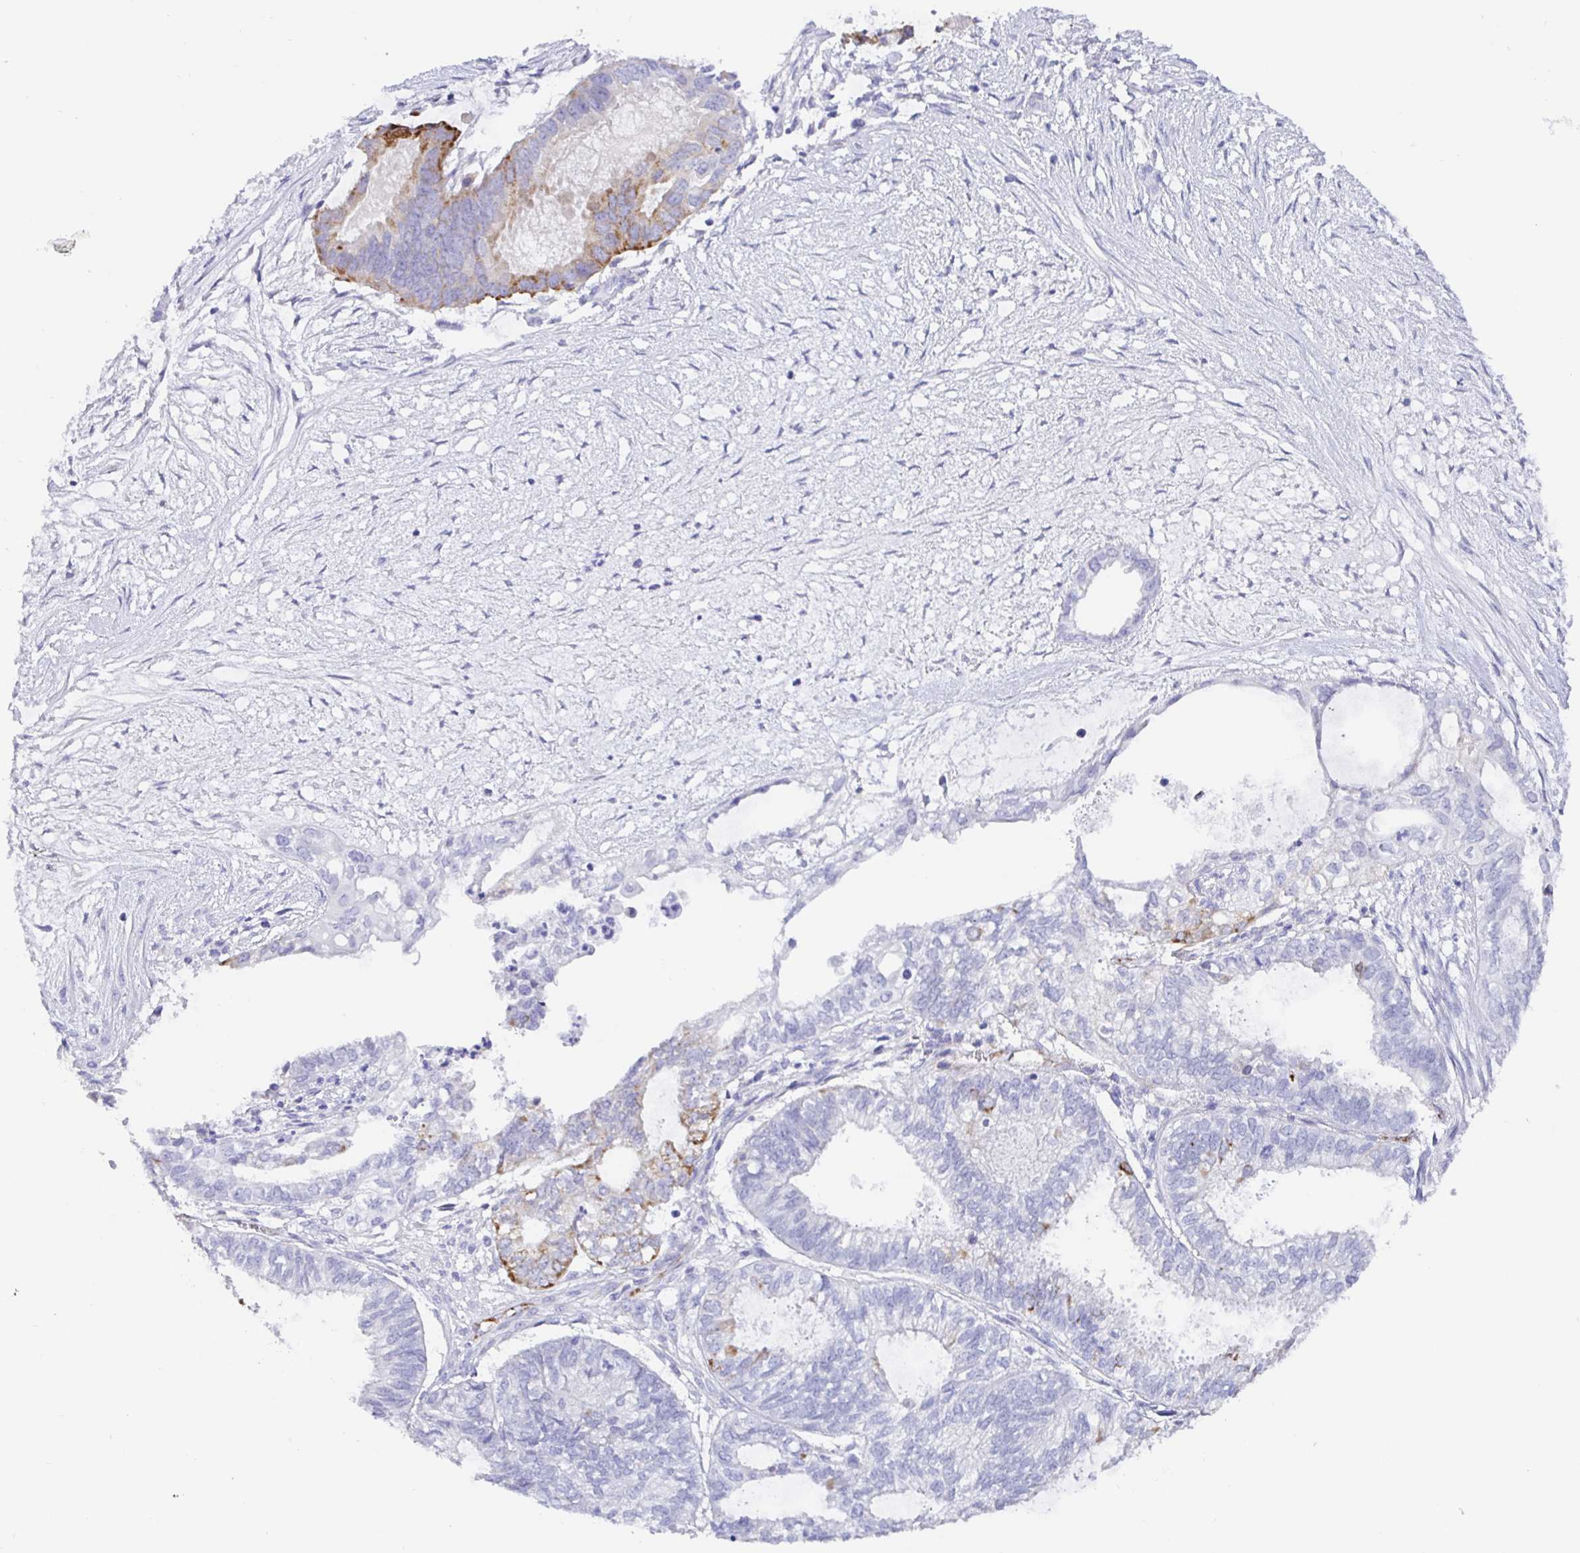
{"staining": {"intensity": "strong", "quantity": "<25%", "location": "cytoplasmic/membranous"}, "tissue": "ovarian cancer", "cell_type": "Tumor cells", "image_type": "cancer", "snomed": [{"axis": "morphology", "description": "Carcinoma, endometroid"}, {"axis": "topography", "description": "Ovary"}], "caption": "Strong cytoplasmic/membranous staining for a protein is seen in approximately <25% of tumor cells of ovarian endometroid carcinoma using immunohistochemistry.", "gene": "MAOA", "patient": {"sex": "female", "age": 64}}